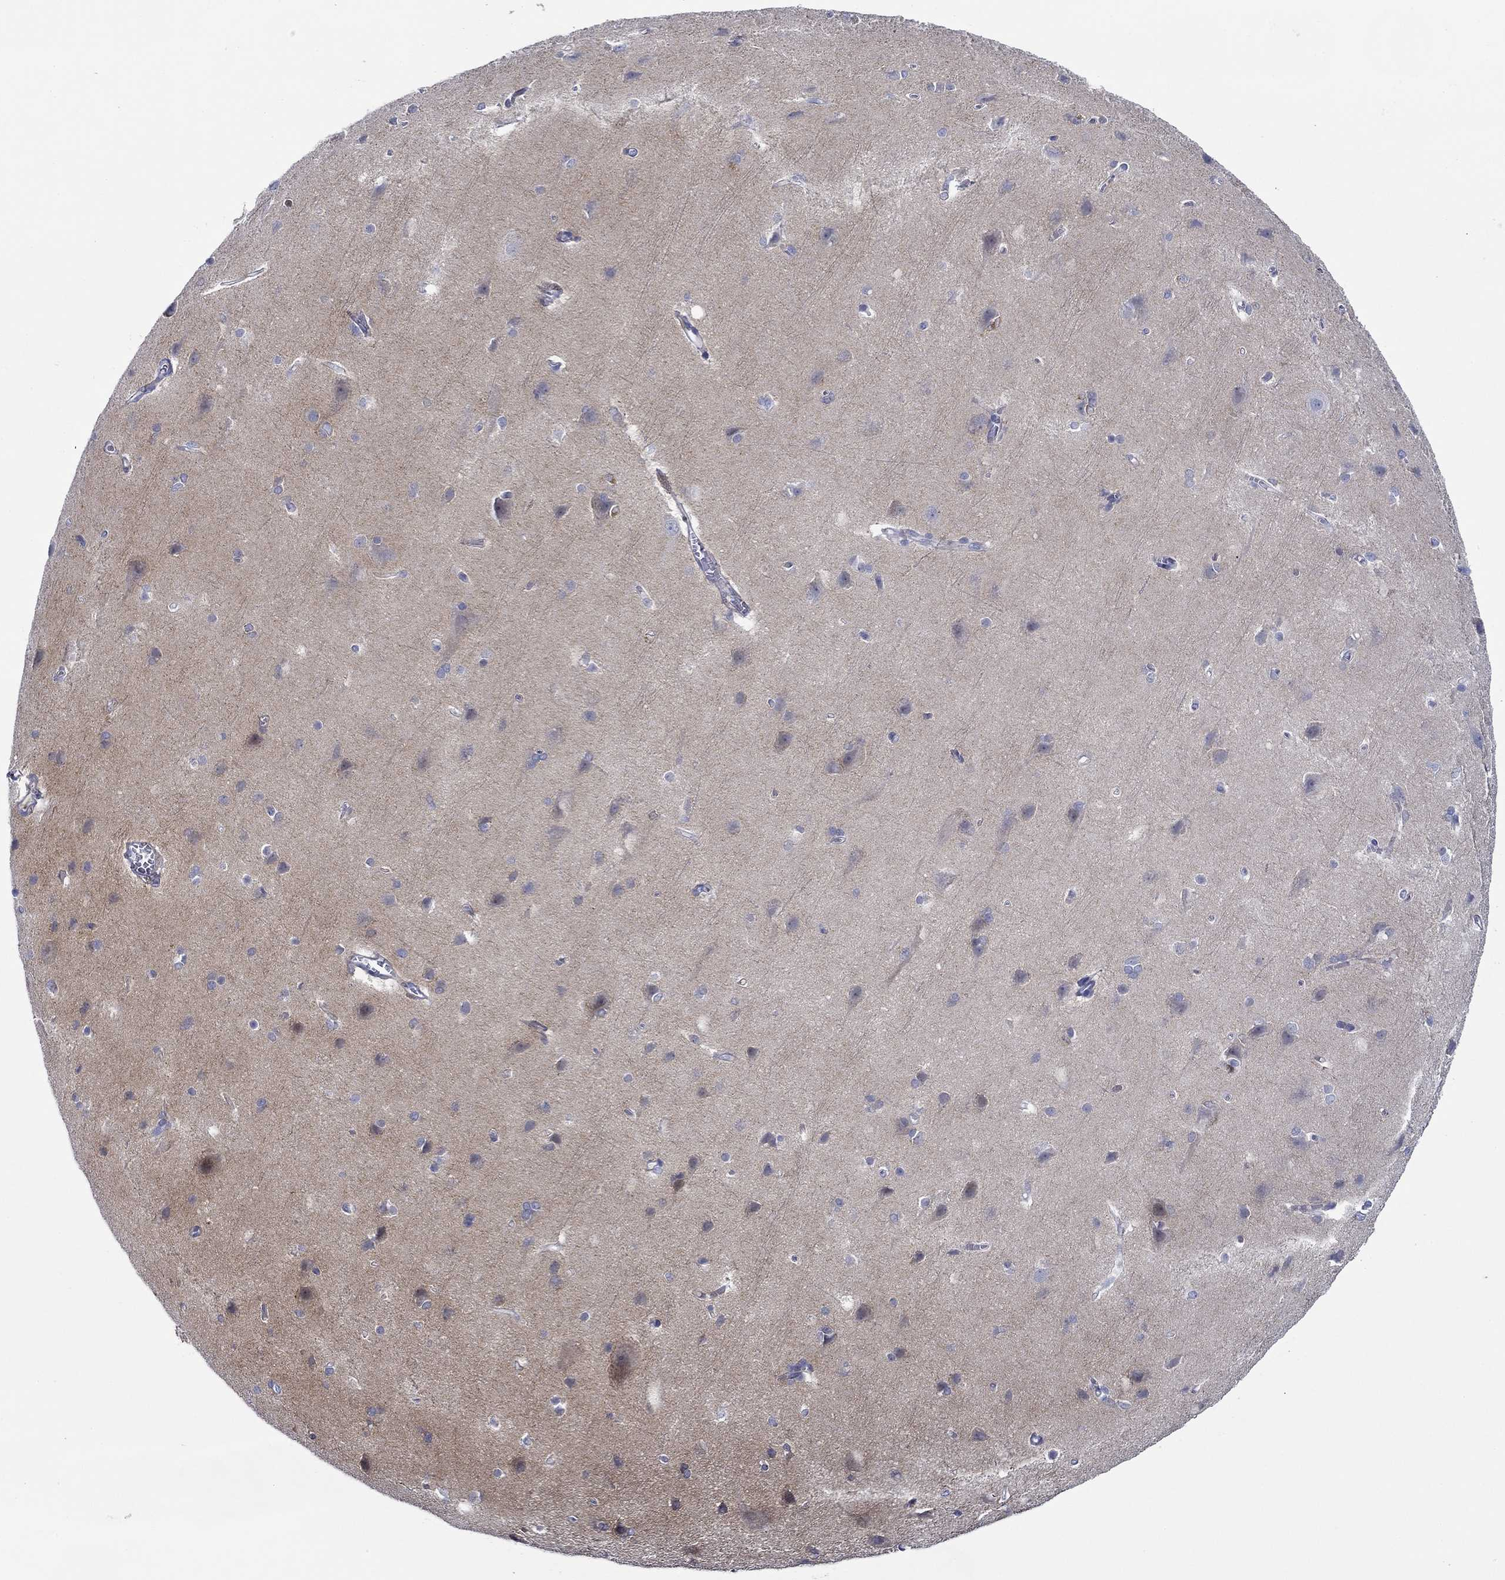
{"staining": {"intensity": "negative", "quantity": "none", "location": "none"}, "tissue": "cerebral cortex", "cell_type": "Endothelial cells", "image_type": "normal", "snomed": [{"axis": "morphology", "description": "Normal tissue, NOS"}, {"axis": "topography", "description": "Cerebral cortex"}], "caption": "This micrograph is of normal cerebral cortex stained with IHC to label a protein in brown with the nuclei are counter-stained blue. There is no staining in endothelial cells. The staining was performed using DAB (3,3'-diaminobenzidine) to visualize the protein expression in brown, while the nuclei were stained in blue with hematoxylin (Magnification: 20x).", "gene": "IGFBP6", "patient": {"sex": "male", "age": 37}}